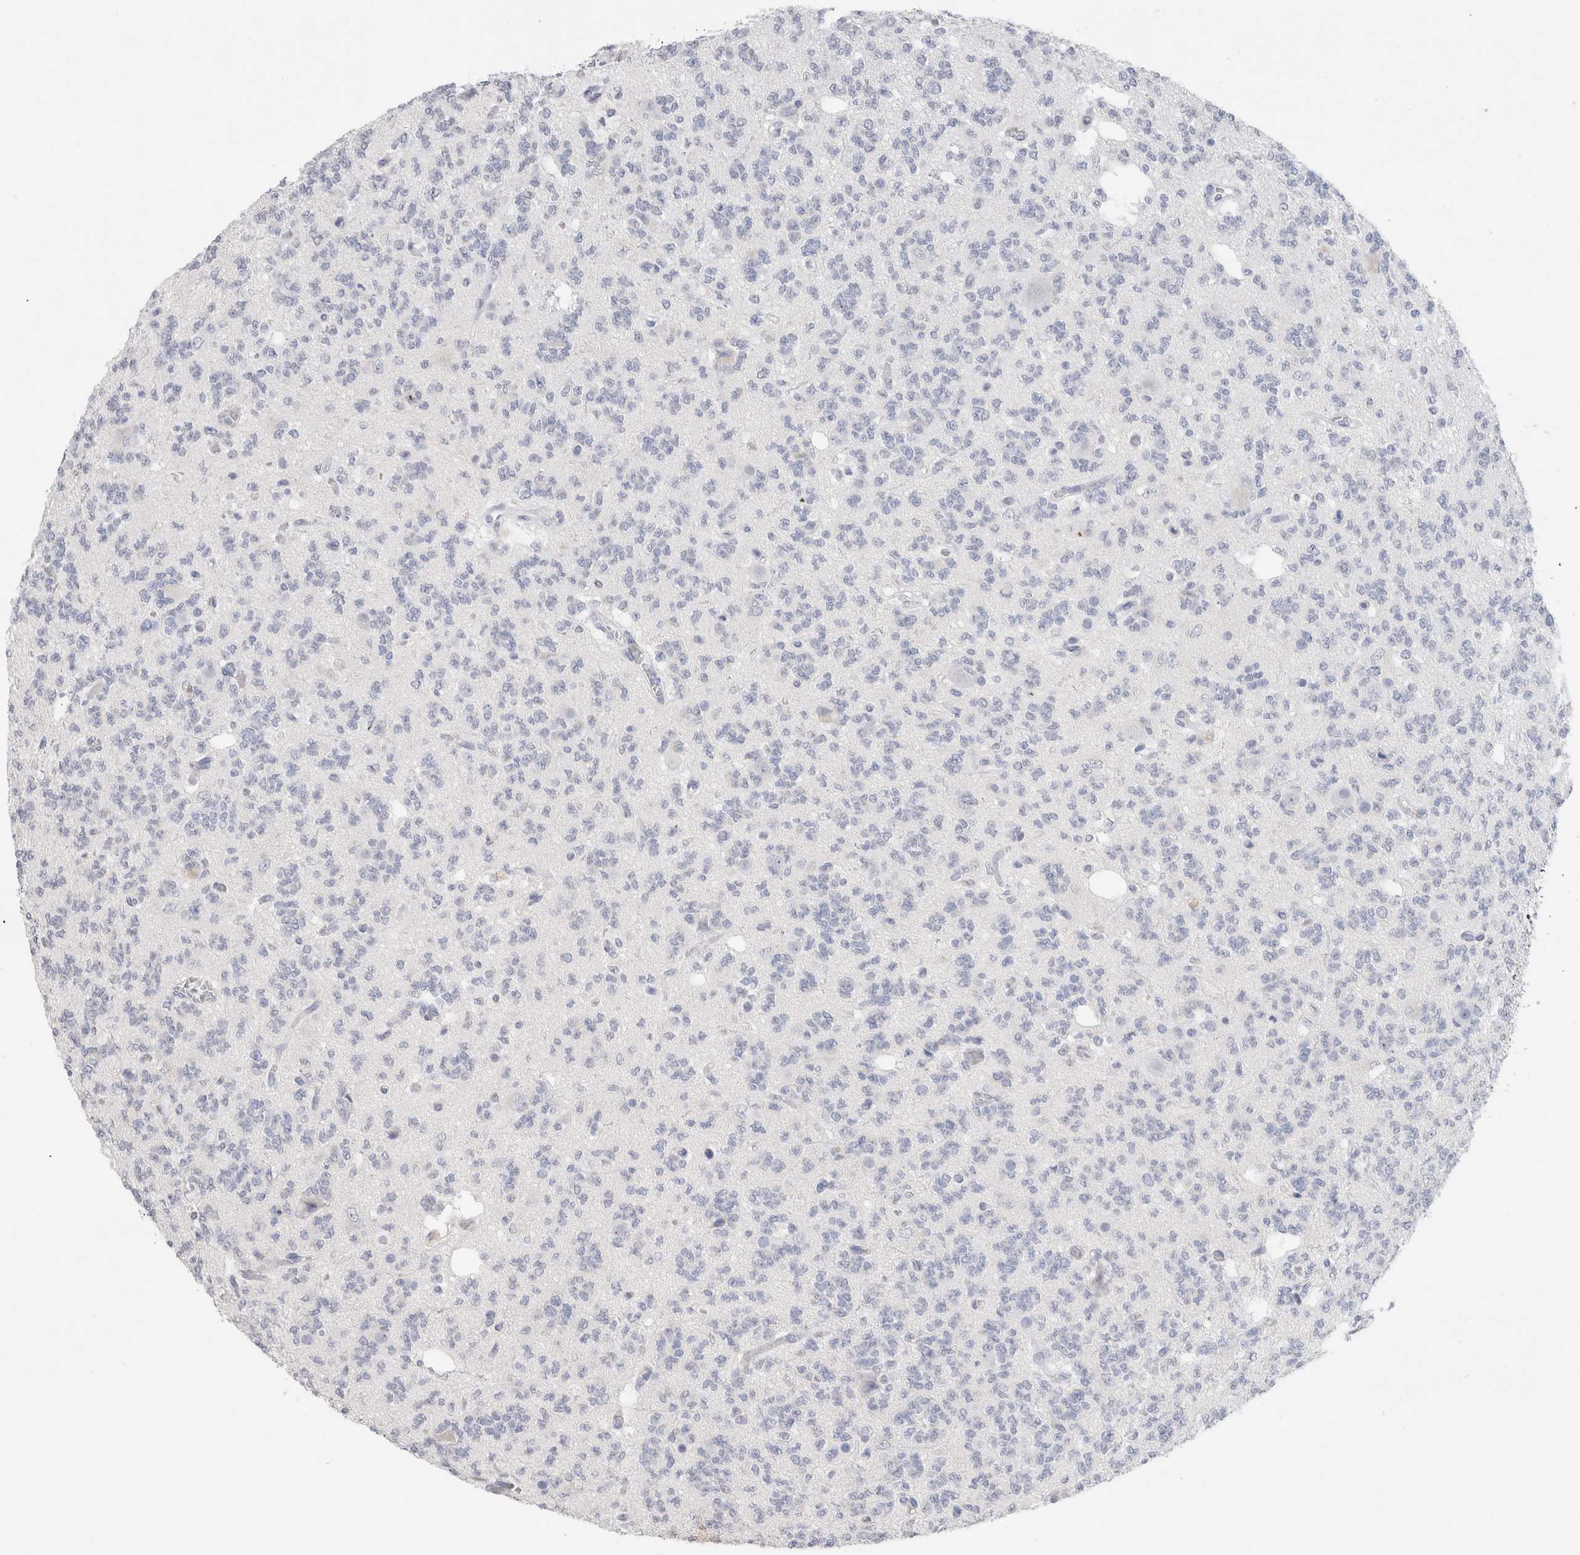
{"staining": {"intensity": "negative", "quantity": "none", "location": "none"}, "tissue": "glioma", "cell_type": "Tumor cells", "image_type": "cancer", "snomed": [{"axis": "morphology", "description": "Glioma, malignant, Low grade"}, {"axis": "topography", "description": "Brain"}], "caption": "Immunohistochemistry (IHC) image of neoplastic tissue: human glioma stained with DAB demonstrates no significant protein expression in tumor cells.", "gene": "LAMP3", "patient": {"sex": "male", "age": 38}}